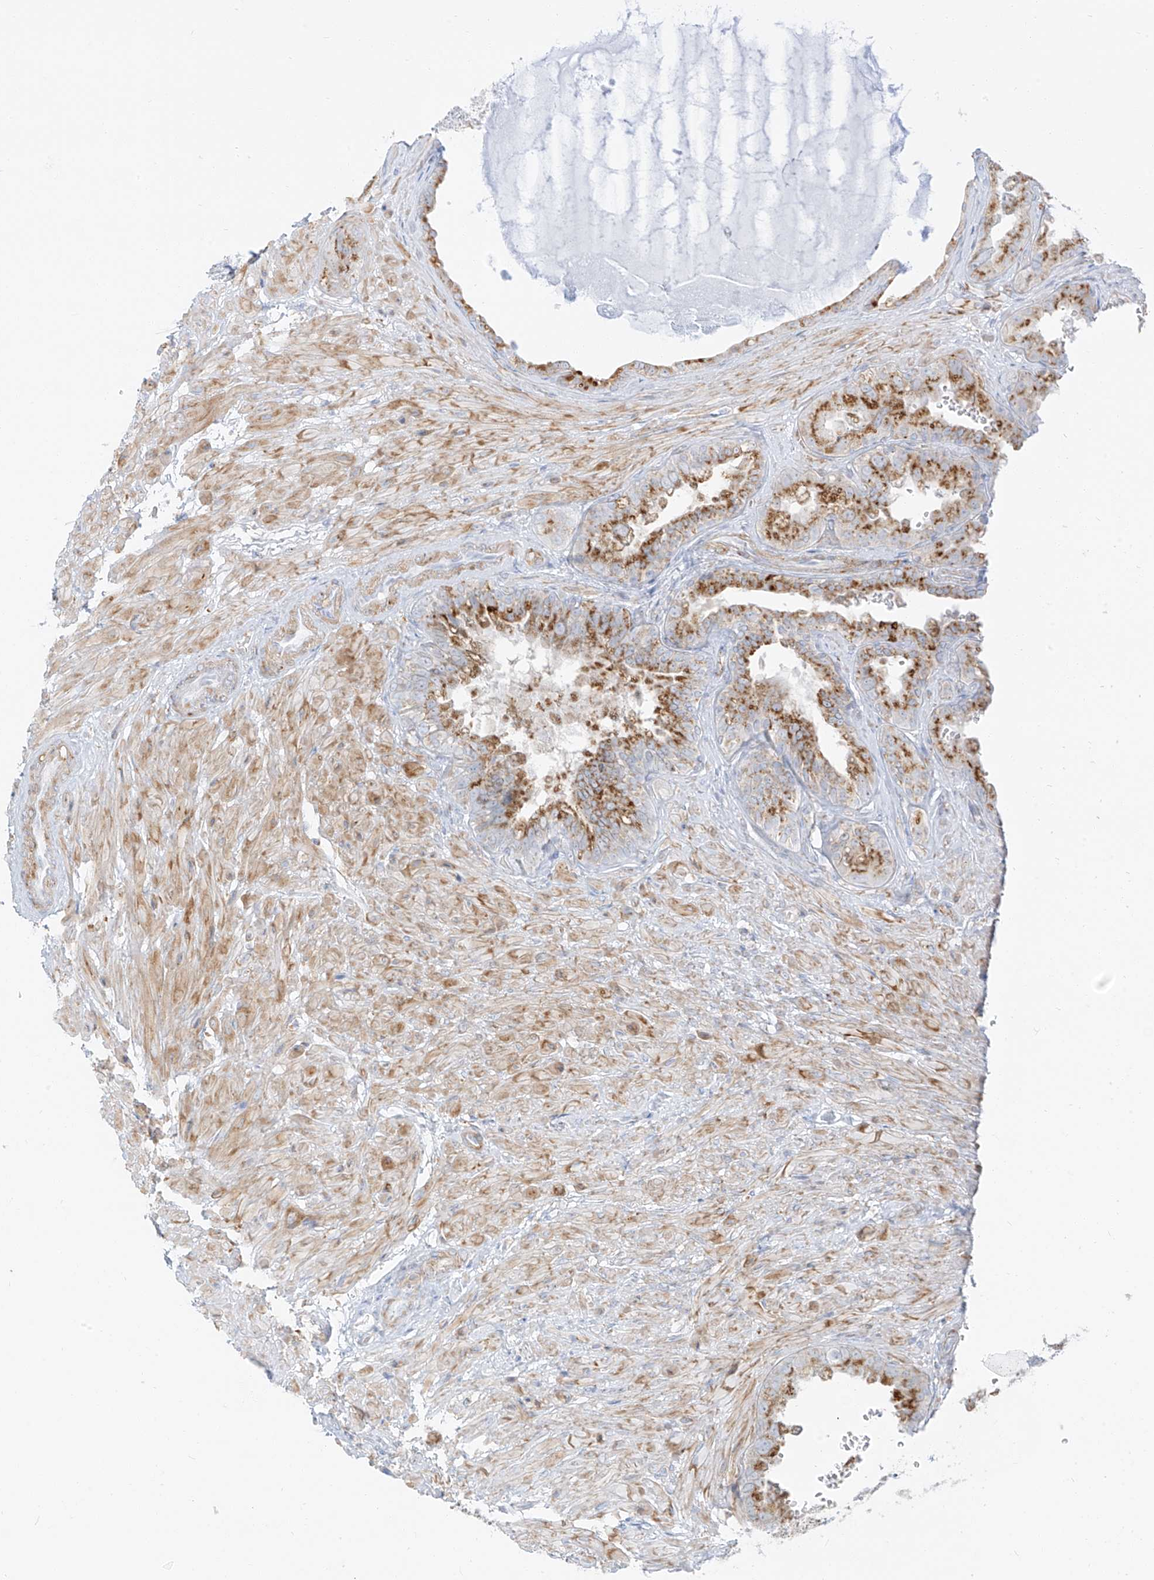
{"staining": {"intensity": "moderate", "quantity": ">75%", "location": "cytoplasmic/membranous"}, "tissue": "seminal vesicle", "cell_type": "Glandular cells", "image_type": "normal", "snomed": [{"axis": "morphology", "description": "Normal tissue, NOS"}, {"axis": "topography", "description": "Seminal veicle"}, {"axis": "topography", "description": "Peripheral nerve tissue"}], "caption": "This is an image of immunohistochemistry staining of normal seminal vesicle, which shows moderate expression in the cytoplasmic/membranous of glandular cells.", "gene": "SLC35F6", "patient": {"sex": "male", "age": 63}}